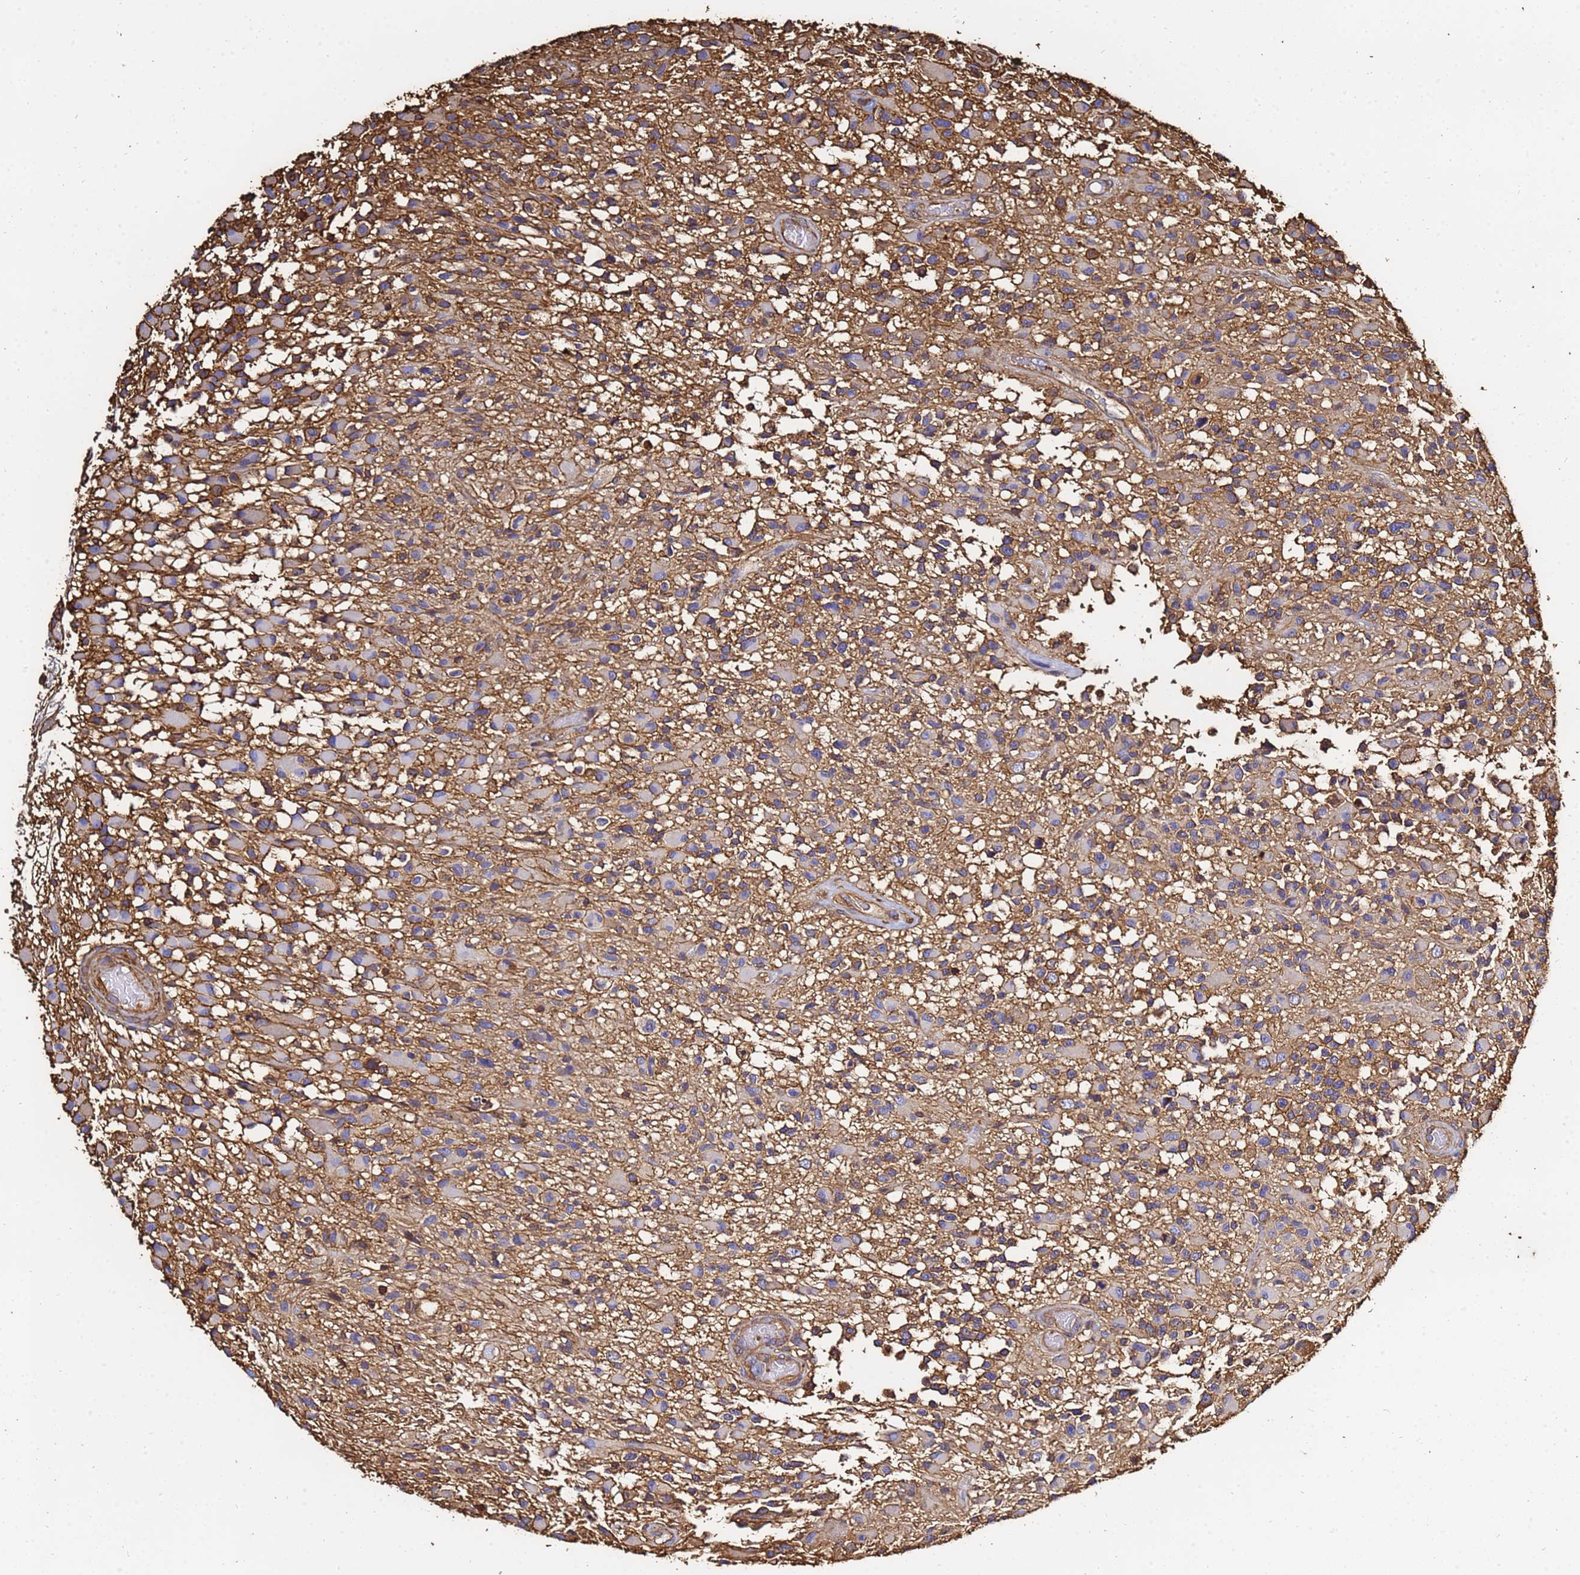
{"staining": {"intensity": "moderate", "quantity": ">75%", "location": "cytoplasmic/membranous"}, "tissue": "glioma", "cell_type": "Tumor cells", "image_type": "cancer", "snomed": [{"axis": "morphology", "description": "Glioma, malignant, High grade"}, {"axis": "morphology", "description": "Glioblastoma, NOS"}, {"axis": "topography", "description": "Brain"}], "caption": "Protein analysis of glioma tissue reveals moderate cytoplasmic/membranous expression in about >75% of tumor cells. Using DAB (3,3'-diaminobenzidine) (brown) and hematoxylin (blue) stains, captured at high magnification using brightfield microscopy.", "gene": "ACTB", "patient": {"sex": "male", "age": 60}}